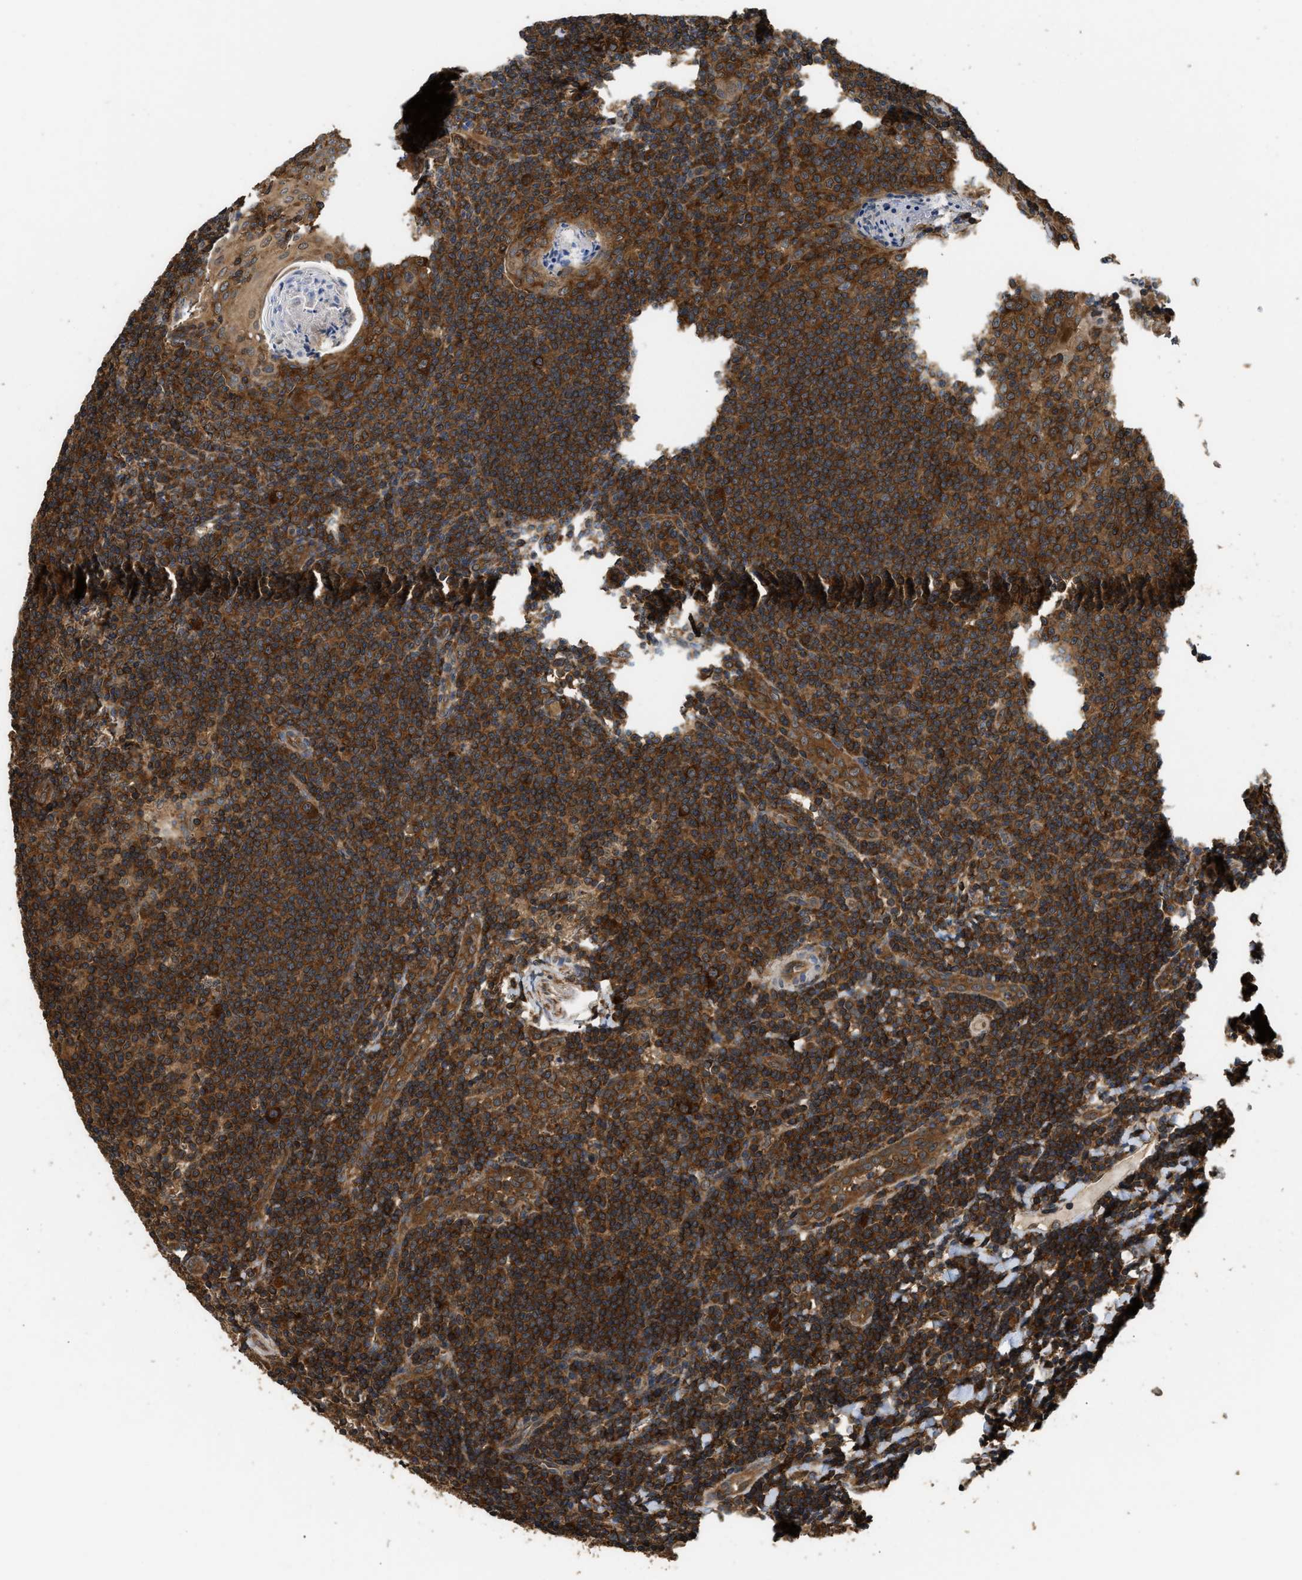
{"staining": {"intensity": "strong", "quantity": ">75%", "location": "cytoplasmic/membranous"}, "tissue": "tonsil", "cell_type": "Germinal center cells", "image_type": "normal", "snomed": [{"axis": "morphology", "description": "Normal tissue, NOS"}, {"axis": "topography", "description": "Tonsil"}], "caption": "Germinal center cells show high levels of strong cytoplasmic/membranous positivity in approximately >75% of cells in normal tonsil.", "gene": "DNAJC2", "patient": {"sex": "male", "age": 37}}